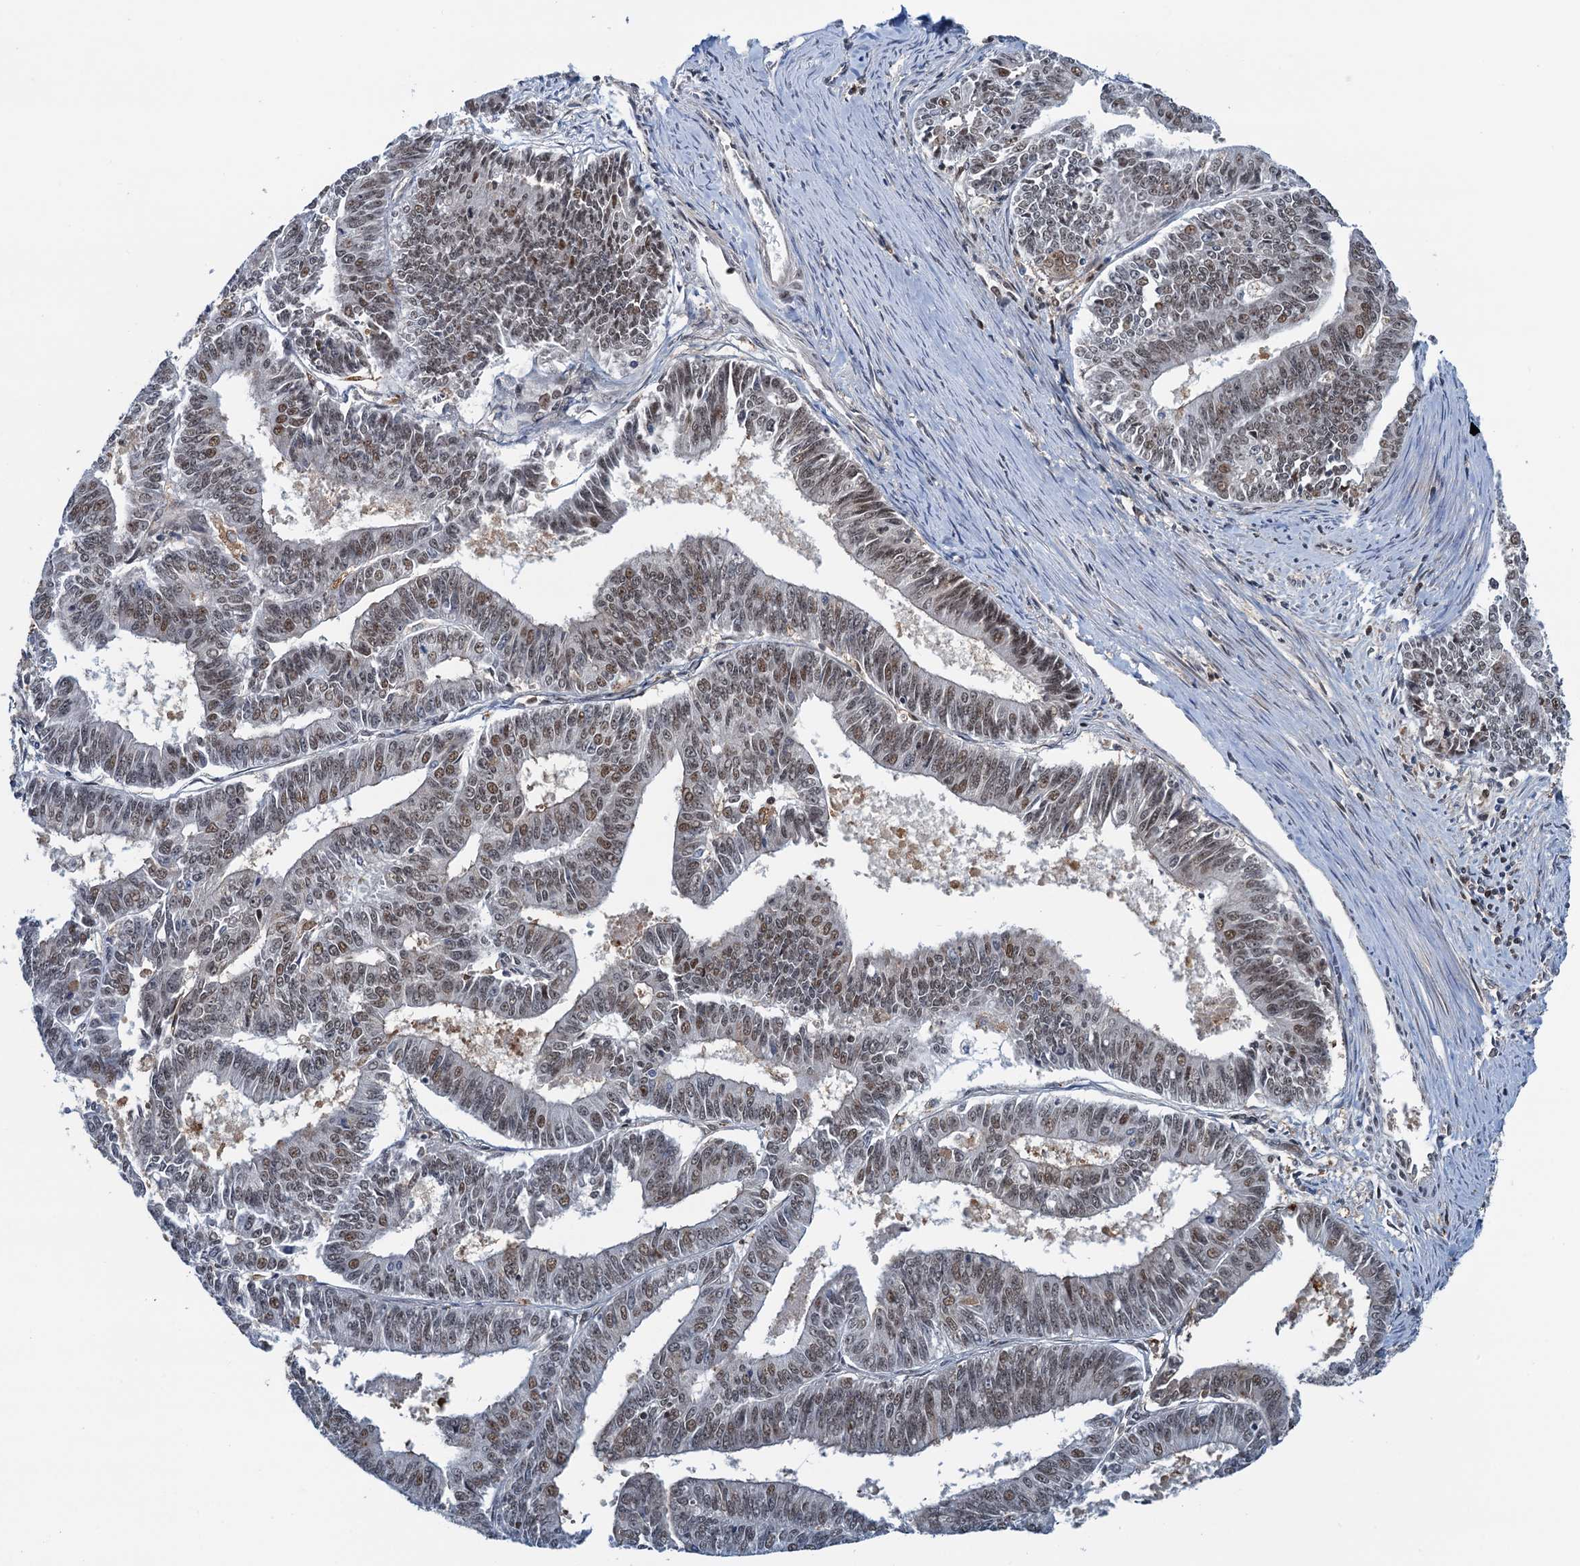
{"staining": {"intensity": "moderate", "quantity": "25%-75%", "location": "nuclear"}, "tissue": "endometrial cancer", "cell_type": "Tumor cells", "image_type": "cancer", "snomed": [{"axis": "morphology", "description": "Adenocarcinoma, NOS"}, {"axis": "topography", "description": "Endometrium"}], "caption": "Moderate nuclear staining for a protein is identified in approximately 25%-75% of tumor cells of adenocarcinoma (endometrial) using immunohistochemistry.", "gene": "ZNF609", "patient": {"sex": "female", "age": 73}}